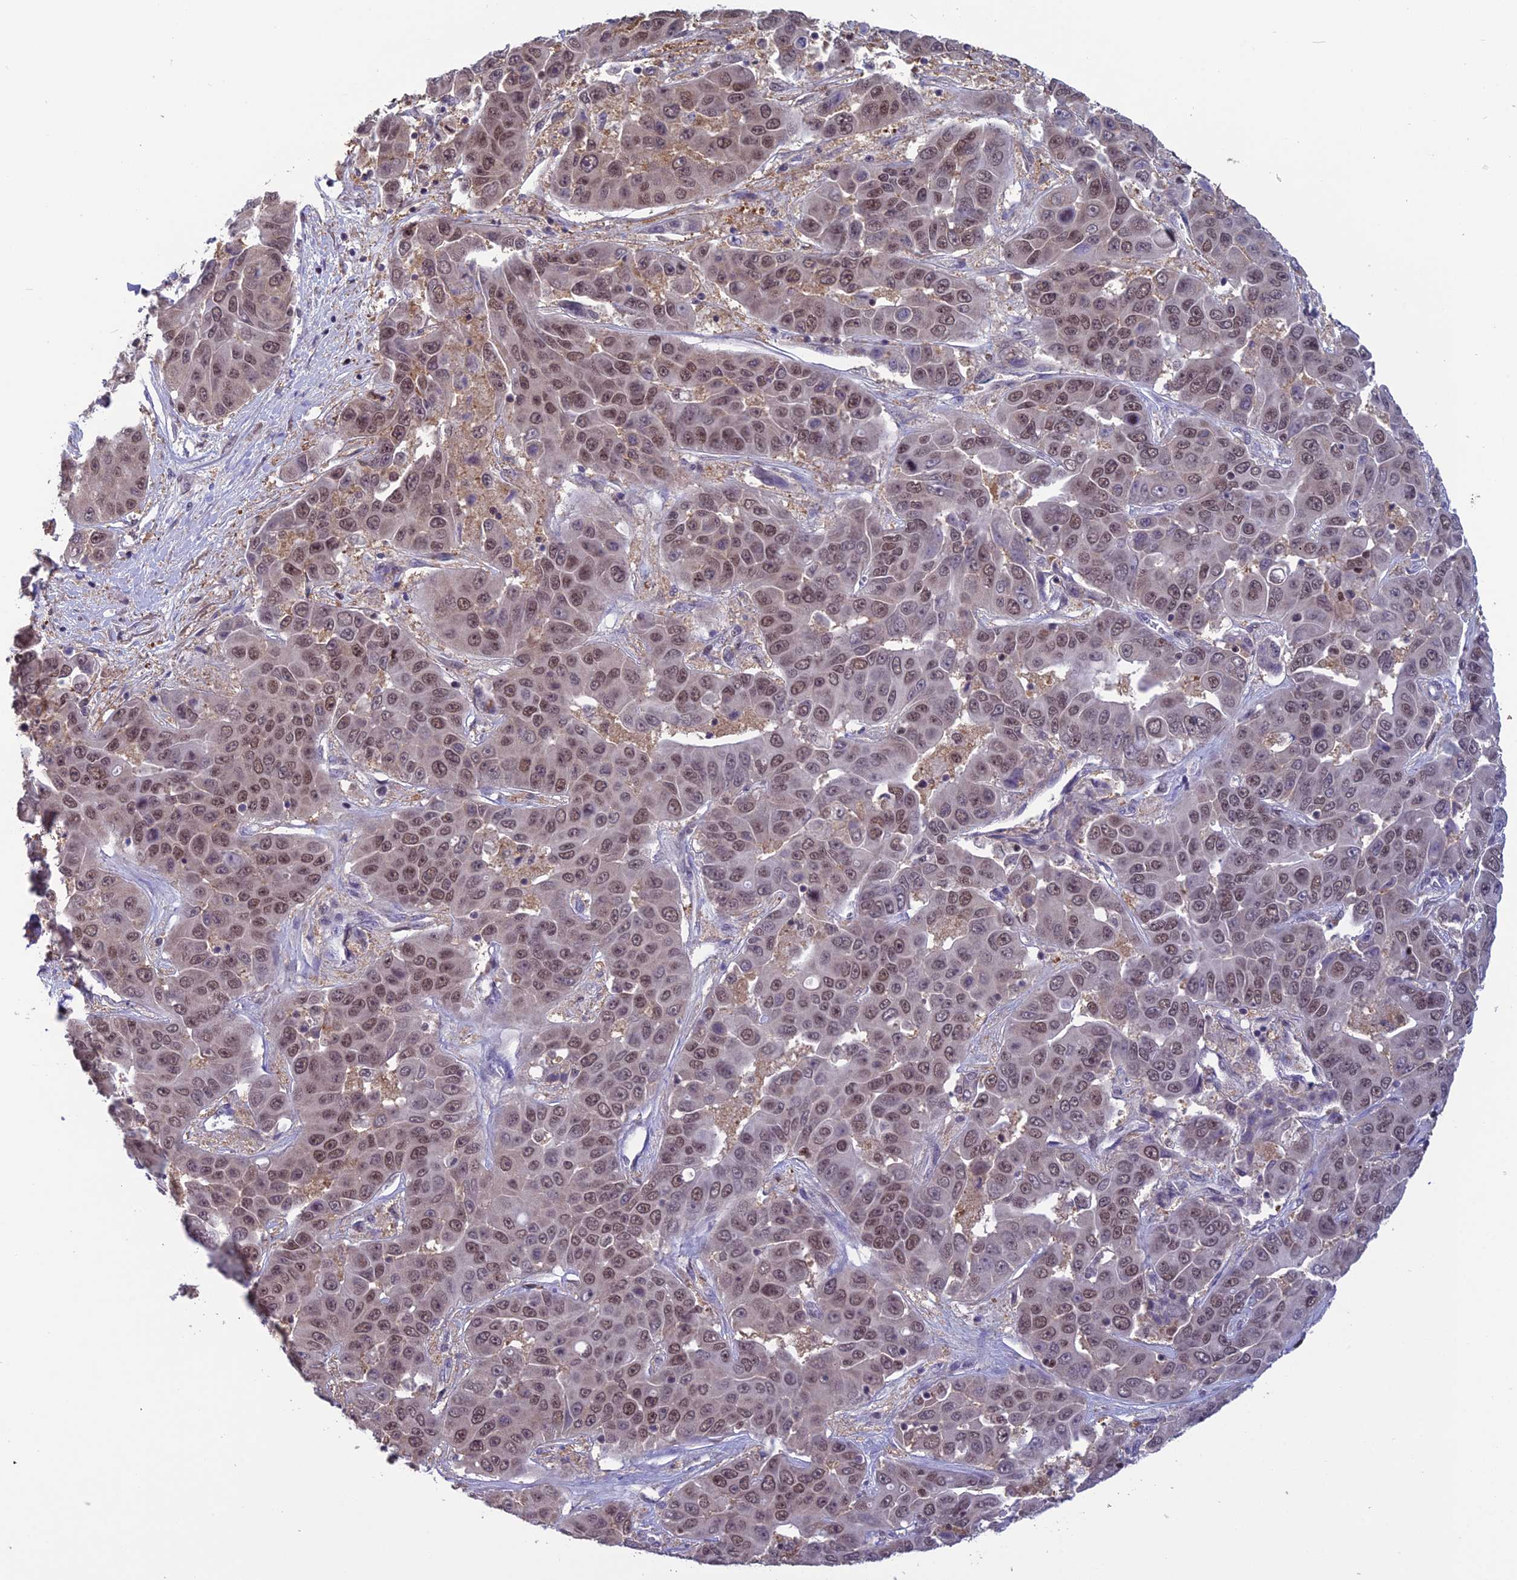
{"staining": {"intensity": "moderate", "quantity": ">75%", "location": "nuclear"}, "tissue": "liver cancer", "cell_type": "Tumor cells", "image_type": "cancer", "snomed": [{"axis": "morphology", "description": "Cholangiocarcinoma"}, {"axis": "topography", "description": "Liver"}], "caption": "This histopathology image displays immunohistochemistry staining of human liver cholangiocarcinoma, with medium moderate nuclear staining in about >75% of tumor cells.", "gene": "MIS12", "patient": {"sex": "female", "age": 52}}